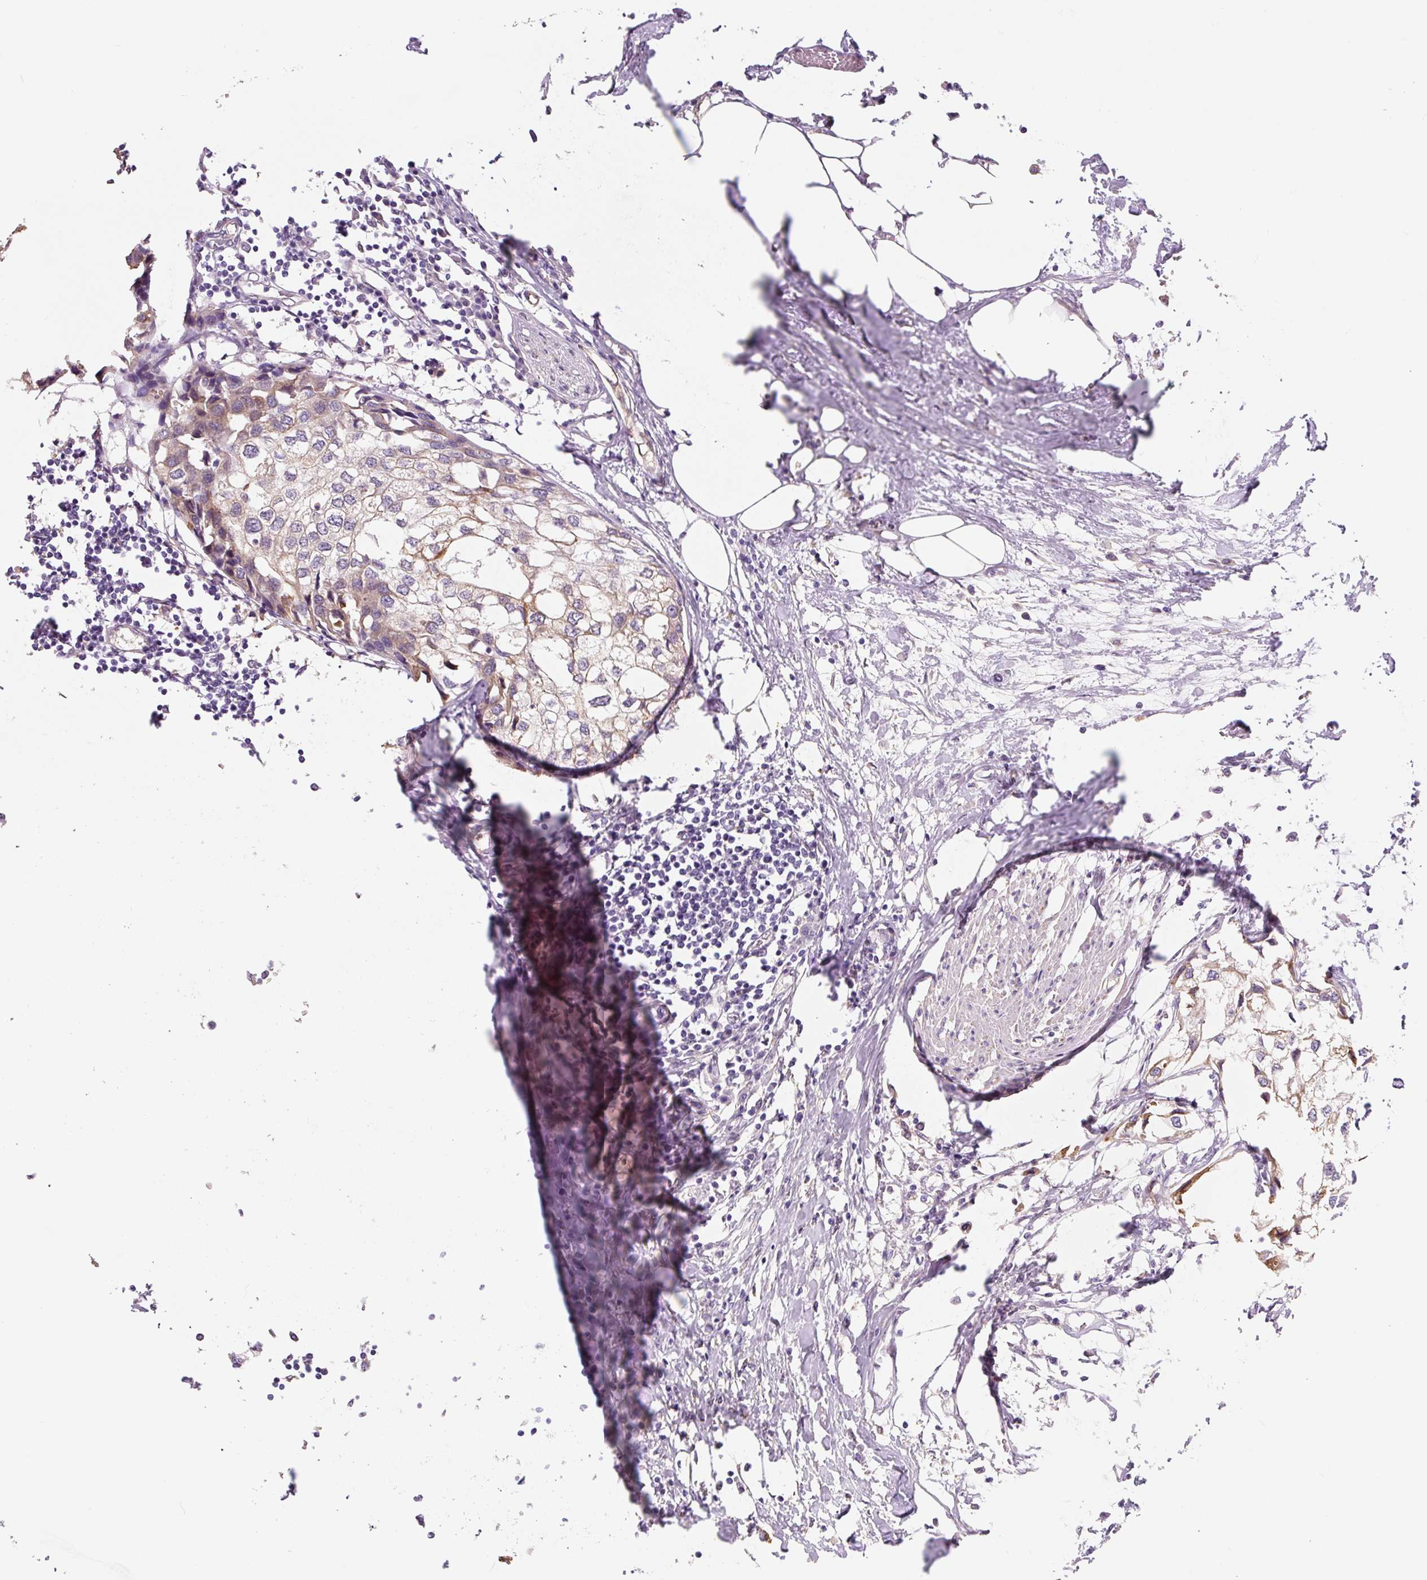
{"staining": {"intensity": "weak", "quantity": "25%-75%", "location": "cytoplasmic/membranous"}, "tissue": "urothelial cancer", "cell_type": "Tumor cells", "image_type": "cancer", "snomed": [{"axis": "morphology", "description": "Urothelial carcinoma, High grade"}, {"axis": "topography", "description": "Urinary bladder"}], "caption": "Brown immunohistochemical staining in urothelial carcinoma (high-grade) exhibits weak cytoplasmic/membranous positivity in about 25%-75% of tumor cells.", "gene": "ASRGL1", "patient": {"sex": "male", "age": 64}}